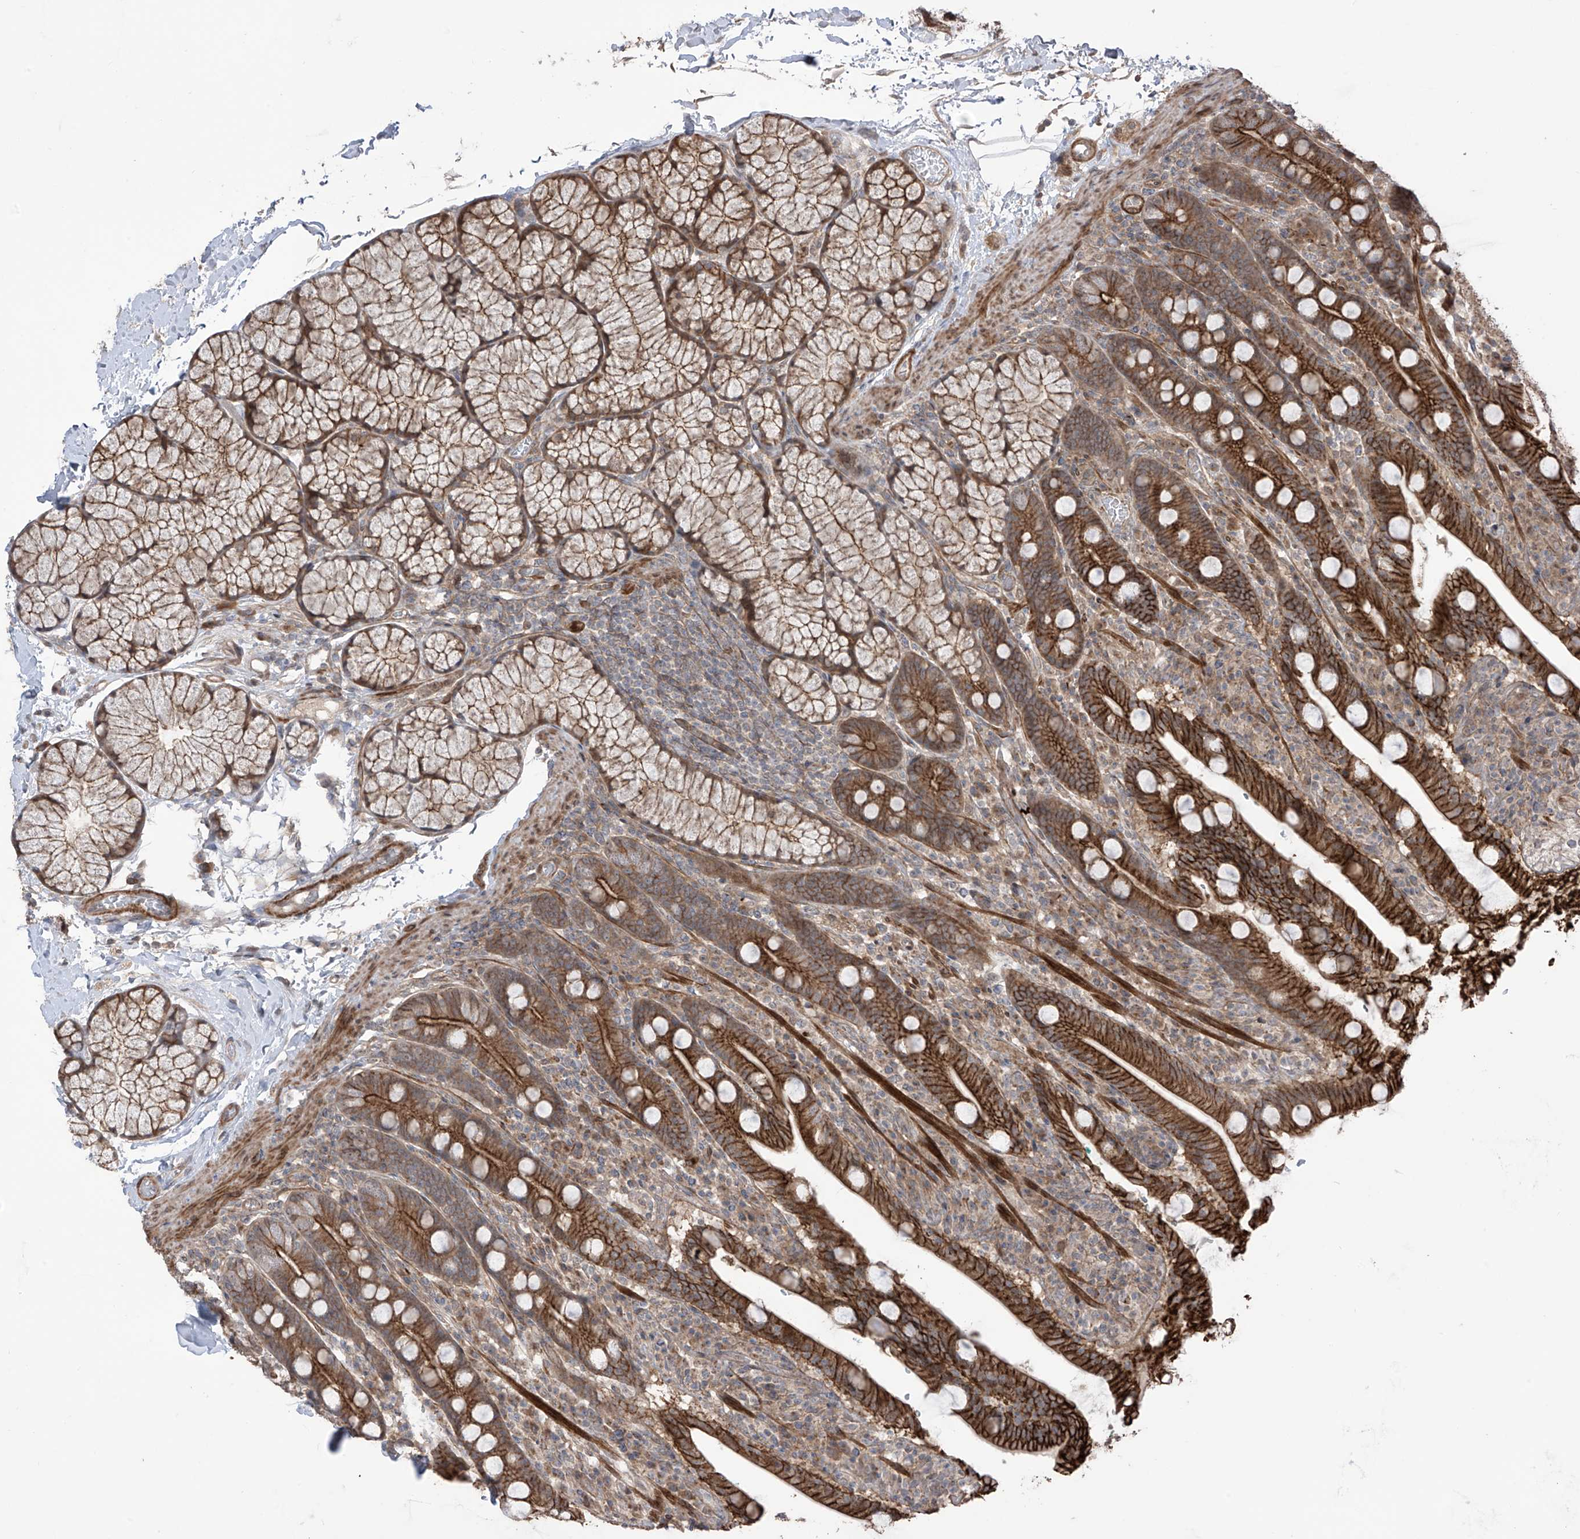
{"staining": {"intensity": "strong", "quantity": ">75%", "location": "cytoplasmic/membranous"}, "tissue": "duodenum", "cell_type": "Glandular cells", "image_type": "normal", "snomed": [{"axis": "morphology", "description": "Normal tissue, NOS"}, {"axis": "topography", "description": "Duodenum"}], "caption": "High-power microscopy captured an IHC micrograph of unremarkable duodenum, revealing strong cytoplasmic/membranous staining in approximately >75% of glandular cells. The staining is performed using DAB brown chromogen to label protein expression. The nuclei are counter-stained blue using hematoxylin.", "gene": "LRRC74A", "patient": {"sex": "male", "age": 35}}